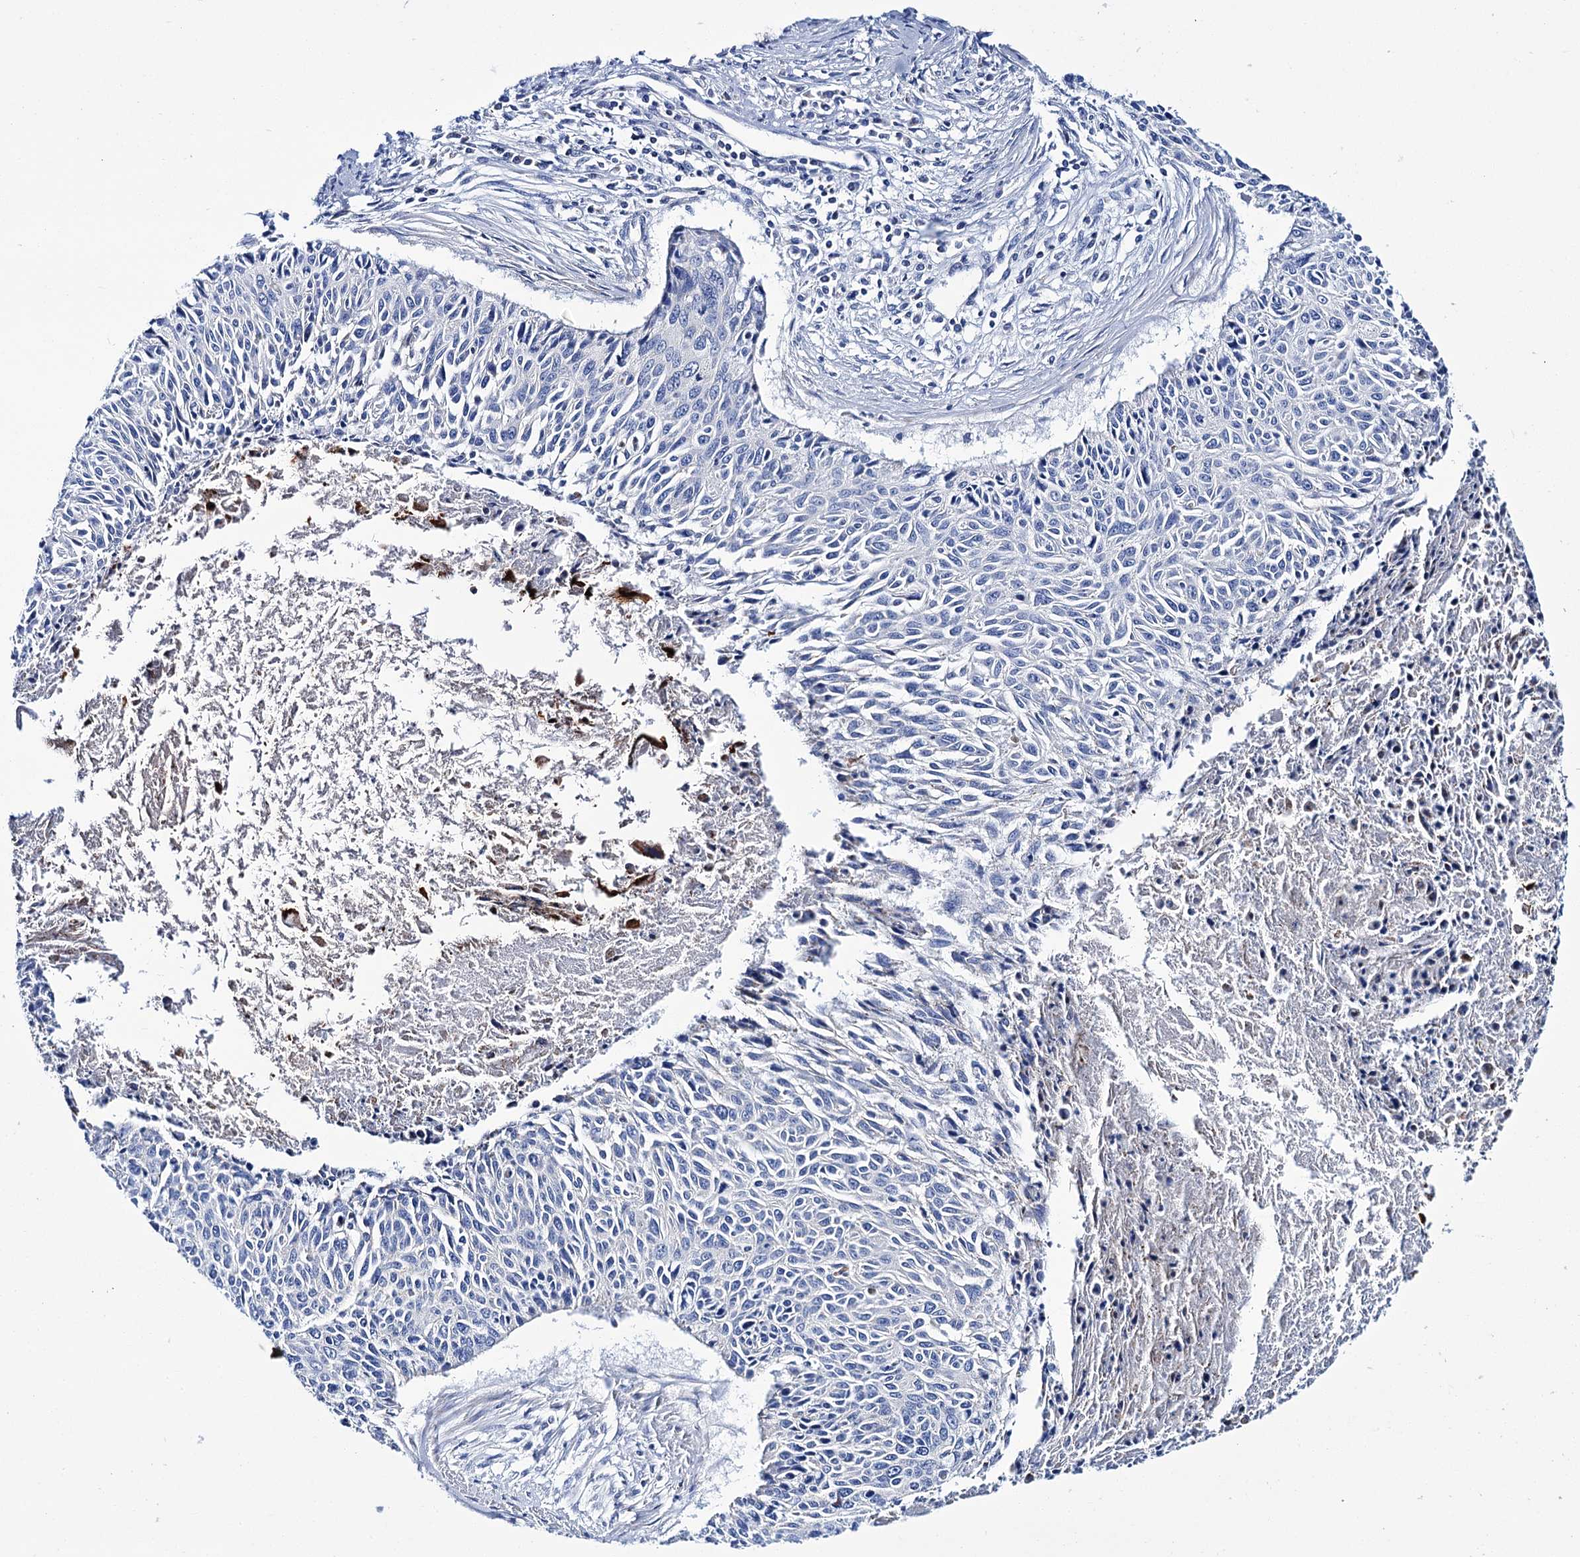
{"staining": {"intensity": "negative", "quantity": "none", "location": "none"}, "tissue": "cervical cancer", "cell_type": "Tumor cells", "image_type": "cancer", "snomed": [{"axis": "morphology", "description": "Squamous cell carcinoma, NOS"}, {"axis": "topography", "description": "Cervix"}], "caption": "Human squamous cell carcinoma (cervical) stained for a protein using immunohistochemistry exhibits no positivity in tumor cells.", "gene": "UBASH3B", "patient": {"sex": "female", "age": 55}}